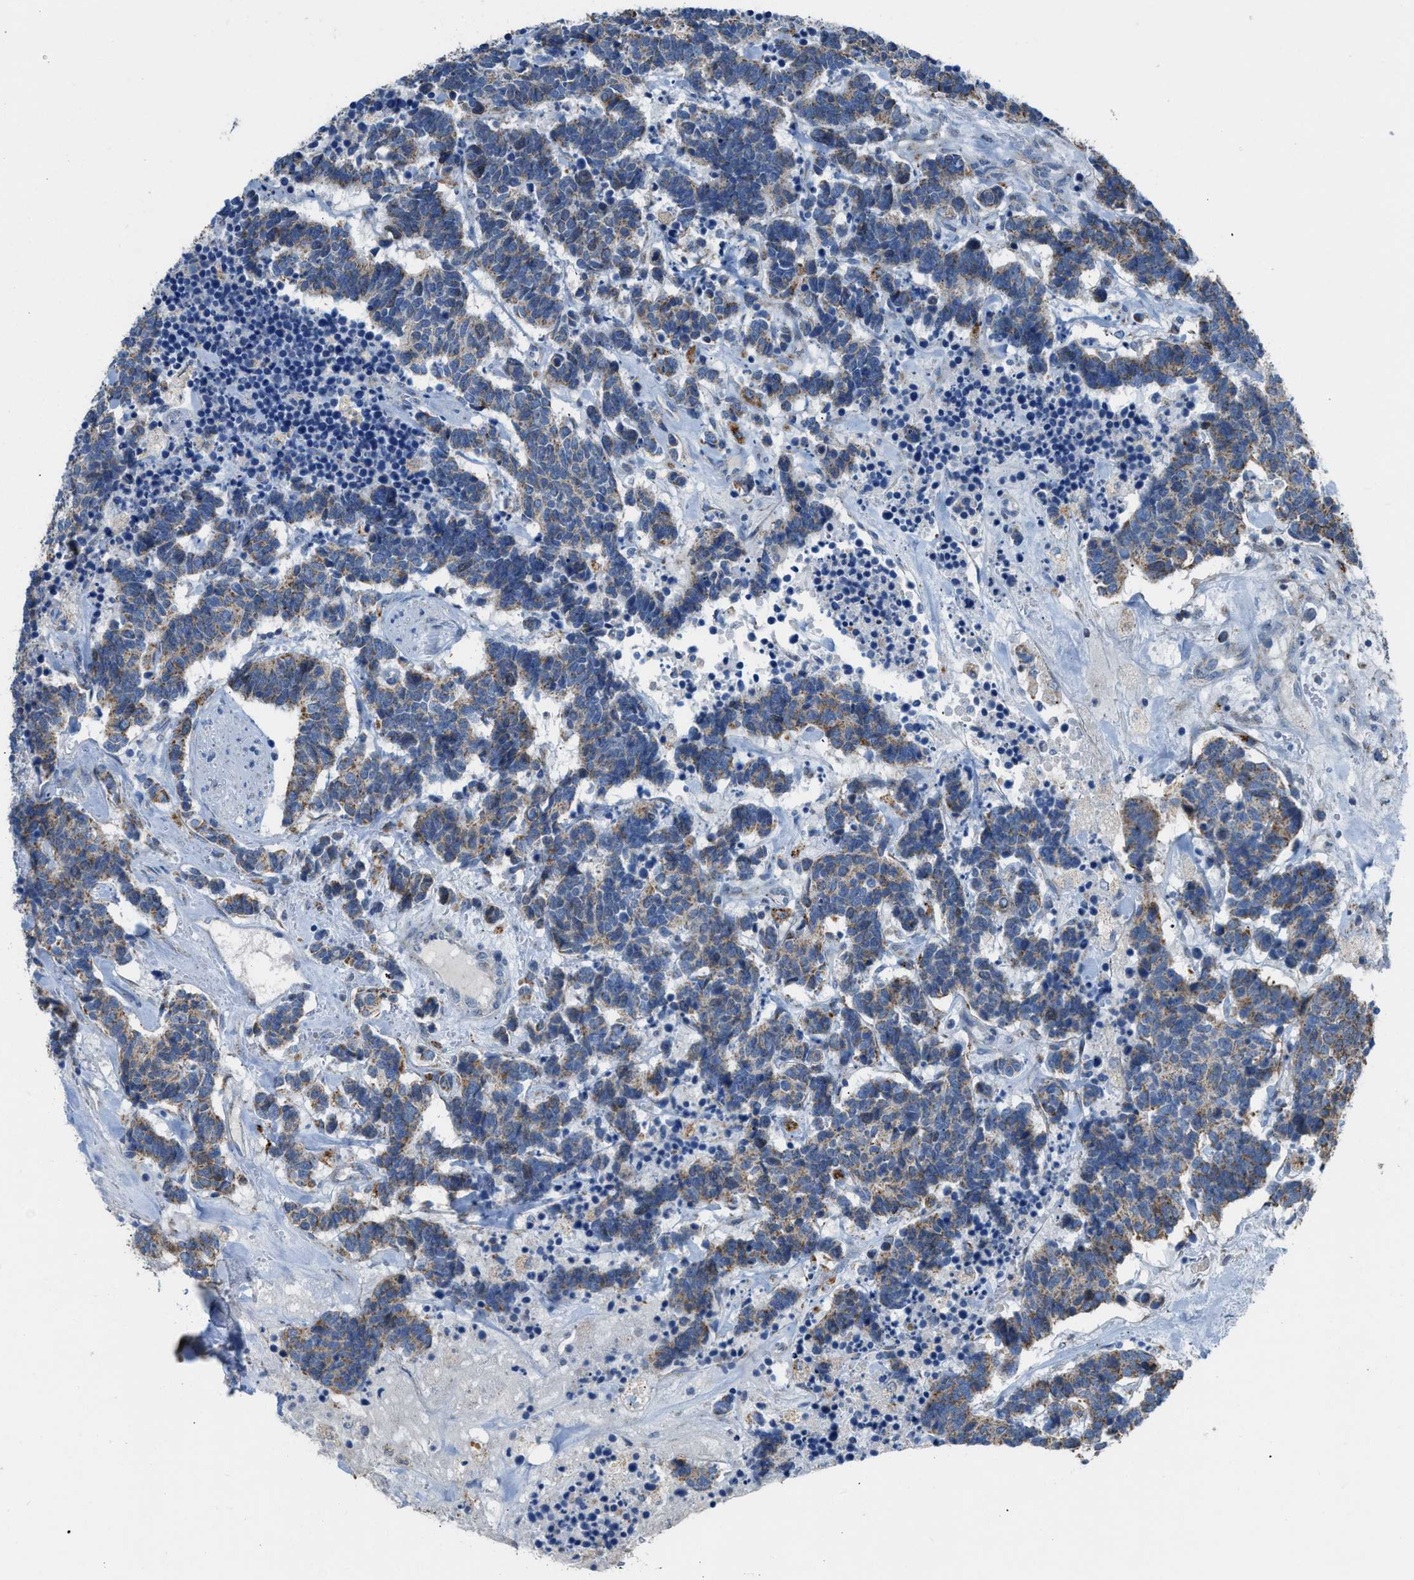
{"staining": {"intensity": "moderate", "quantity": ">75%", "location": "cytoplasmic/membranous"}, "tissue": "carcinoid", "cell_type": "Tumor cells", "image_type": "cancer", "snomed": [{"axis": "morphology", "description": "Carcinoma, NOS"}, {"axis": "morphology", "description": "Carcinoid, malignant, NOS"}, {"axis": "topography", "description": "Urinary bladder"}], "caption": "An immunohistochemistry image of neoplastic tissue is shown. Protein staining in brown highlights moderate cytoplasmic/membranous positivity in carcinoid within tumor cells. The staining is performed using DAB (3,3'-diaminobenzidine) brown chromogen to label protein expression. The nuclei are counter-stained blue using hematoxylin.", "gene": "SMIM20", "patient": {"sex": "male", "age": 57}}